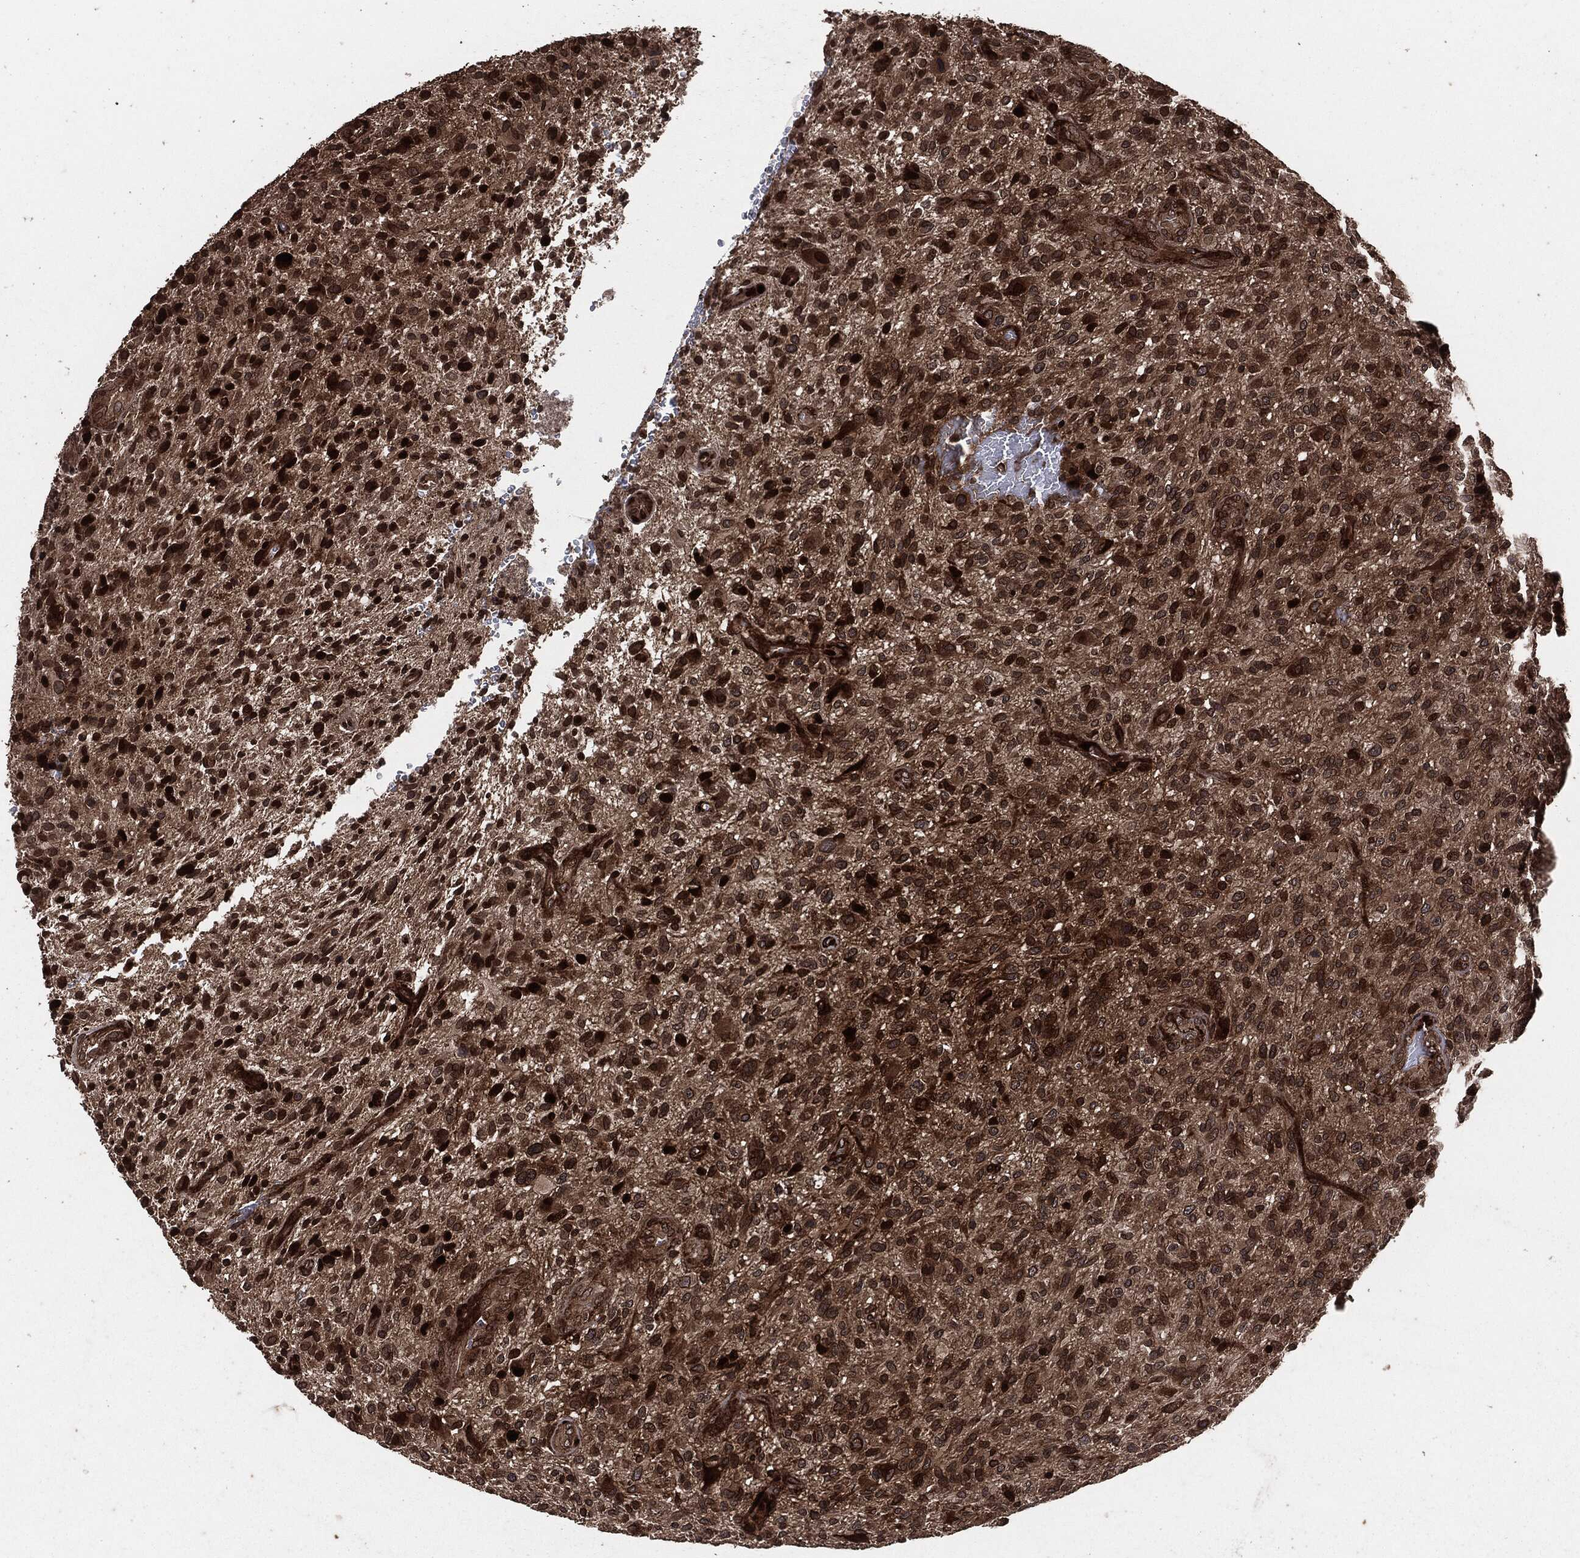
{"staining": {"intensity": "strong", "quantity": ">75%", "location": "cytoplasmic/membranous,nuclear"}, "tissue": "glioma", "cell_type": "Tumor cells", "image_type": "cancer", "snomed": [{"axis": "morphology", "description": "Glioma, malignant, High grade"}, {"axis": "topography", "description": "Brain"}], "caption": "Protein expression analysis of human glioma reveals strong cytoplasmic/membranous and nuclear staining in about >75% of tumor cells.", "gene": "IFIT1", "patient": {"sex": "male", "age": 47}}